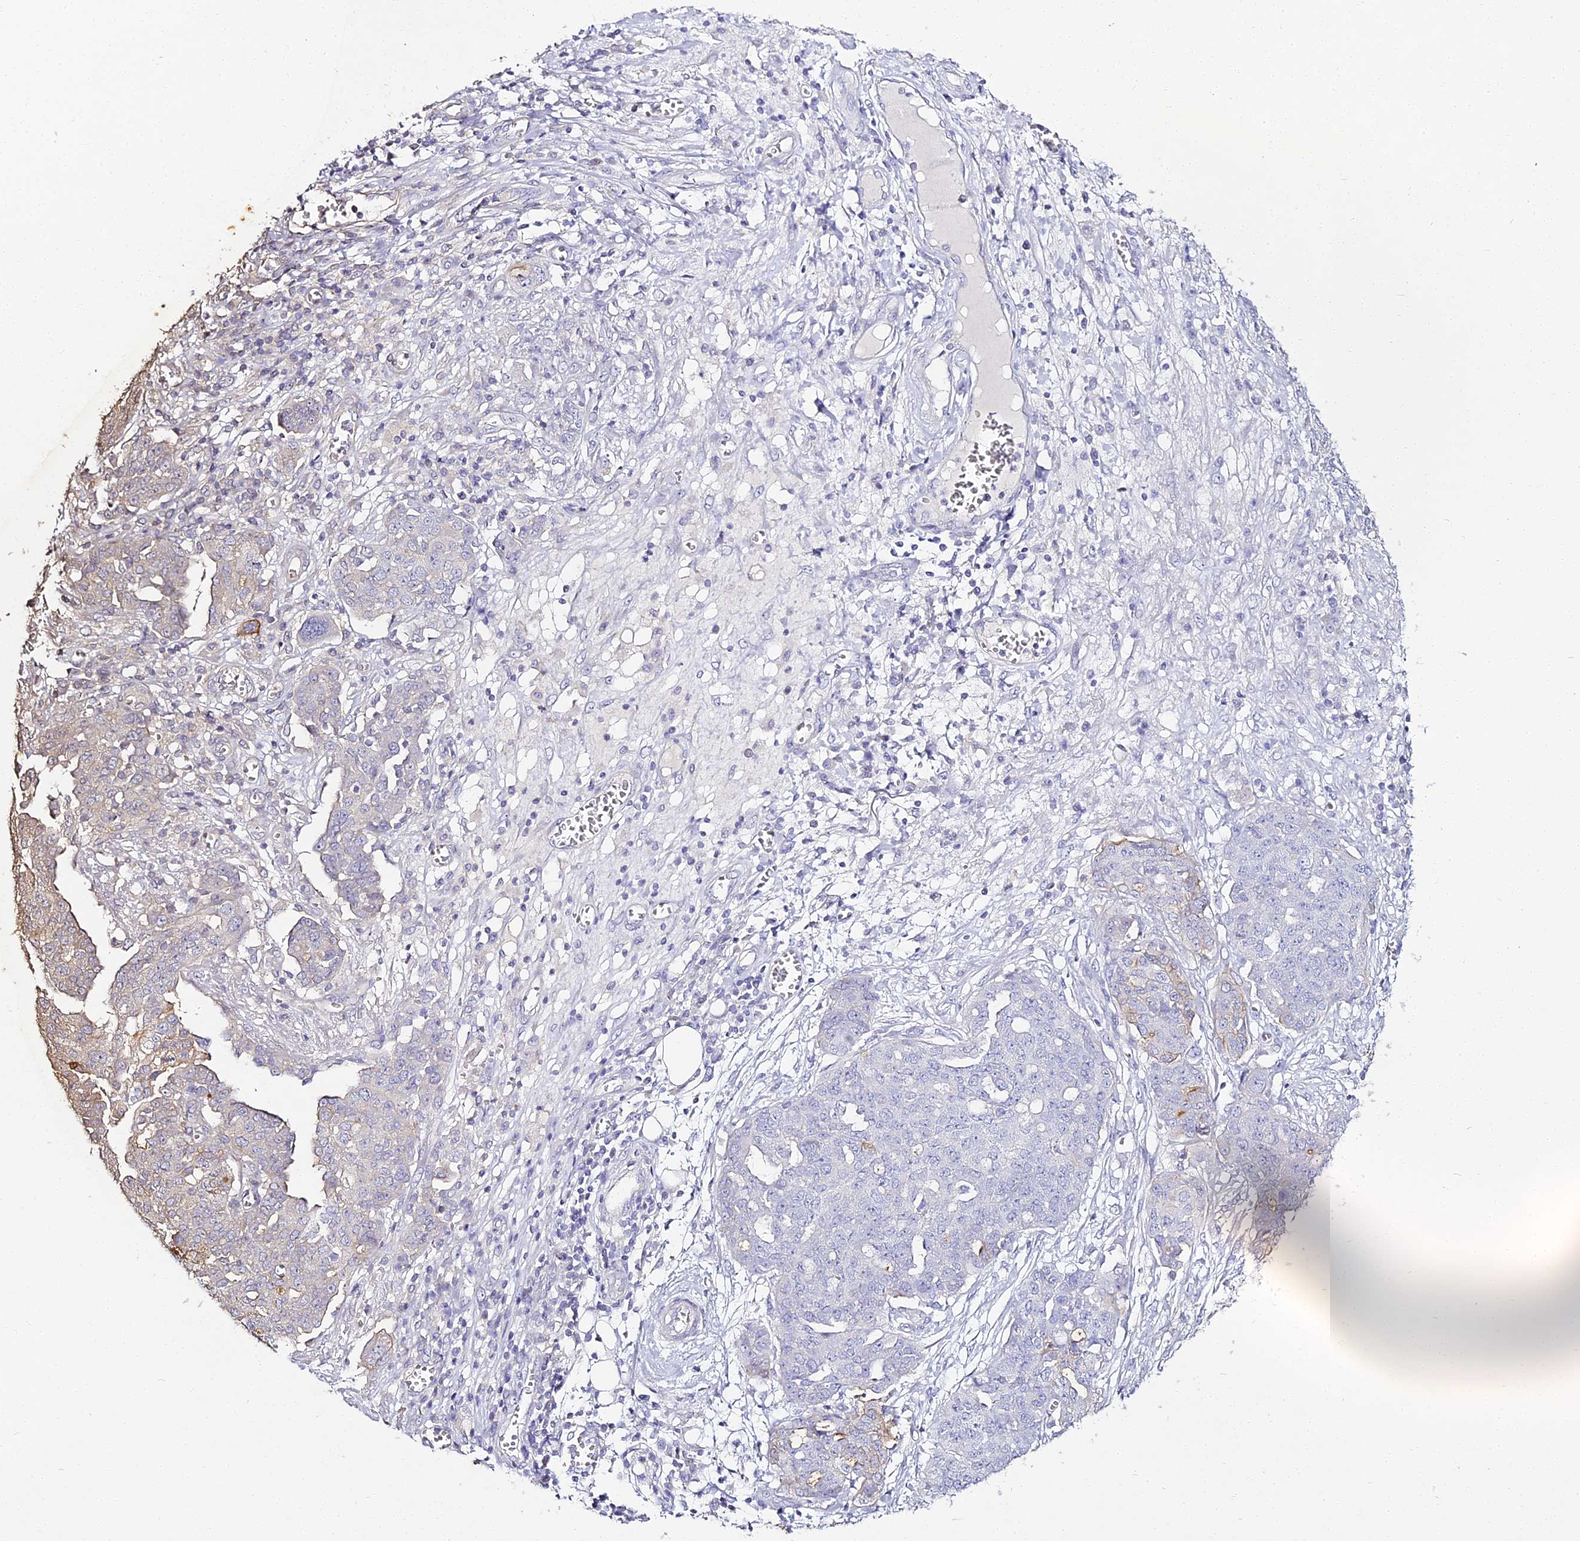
{"staining": {"intensity": "moderate", "quantity": "<25%", "location": "cytoplasmic/membranous"}, "tissue": "ovarian cancer", "cell_type": "Tumor cells", "image_type": "cancer", "snomed": [{"axis": "morphology", "description": "Cystadenocarcinoma, serous, NOS"}, {"axis": "topography", "description": "Soft tissue"}, {"axis": "topography", "description": "Ovary"}], "caption": "Immunohistochemistry (DAB (3,3'-diaminobenzidine)) staining of human ovarian cancer demonstrates moderate cytoplasmic/membranous protein staining in about <25% of tumor cells.", "gene": "ALPG", "patient": {"sex": "female", "age": 57}}